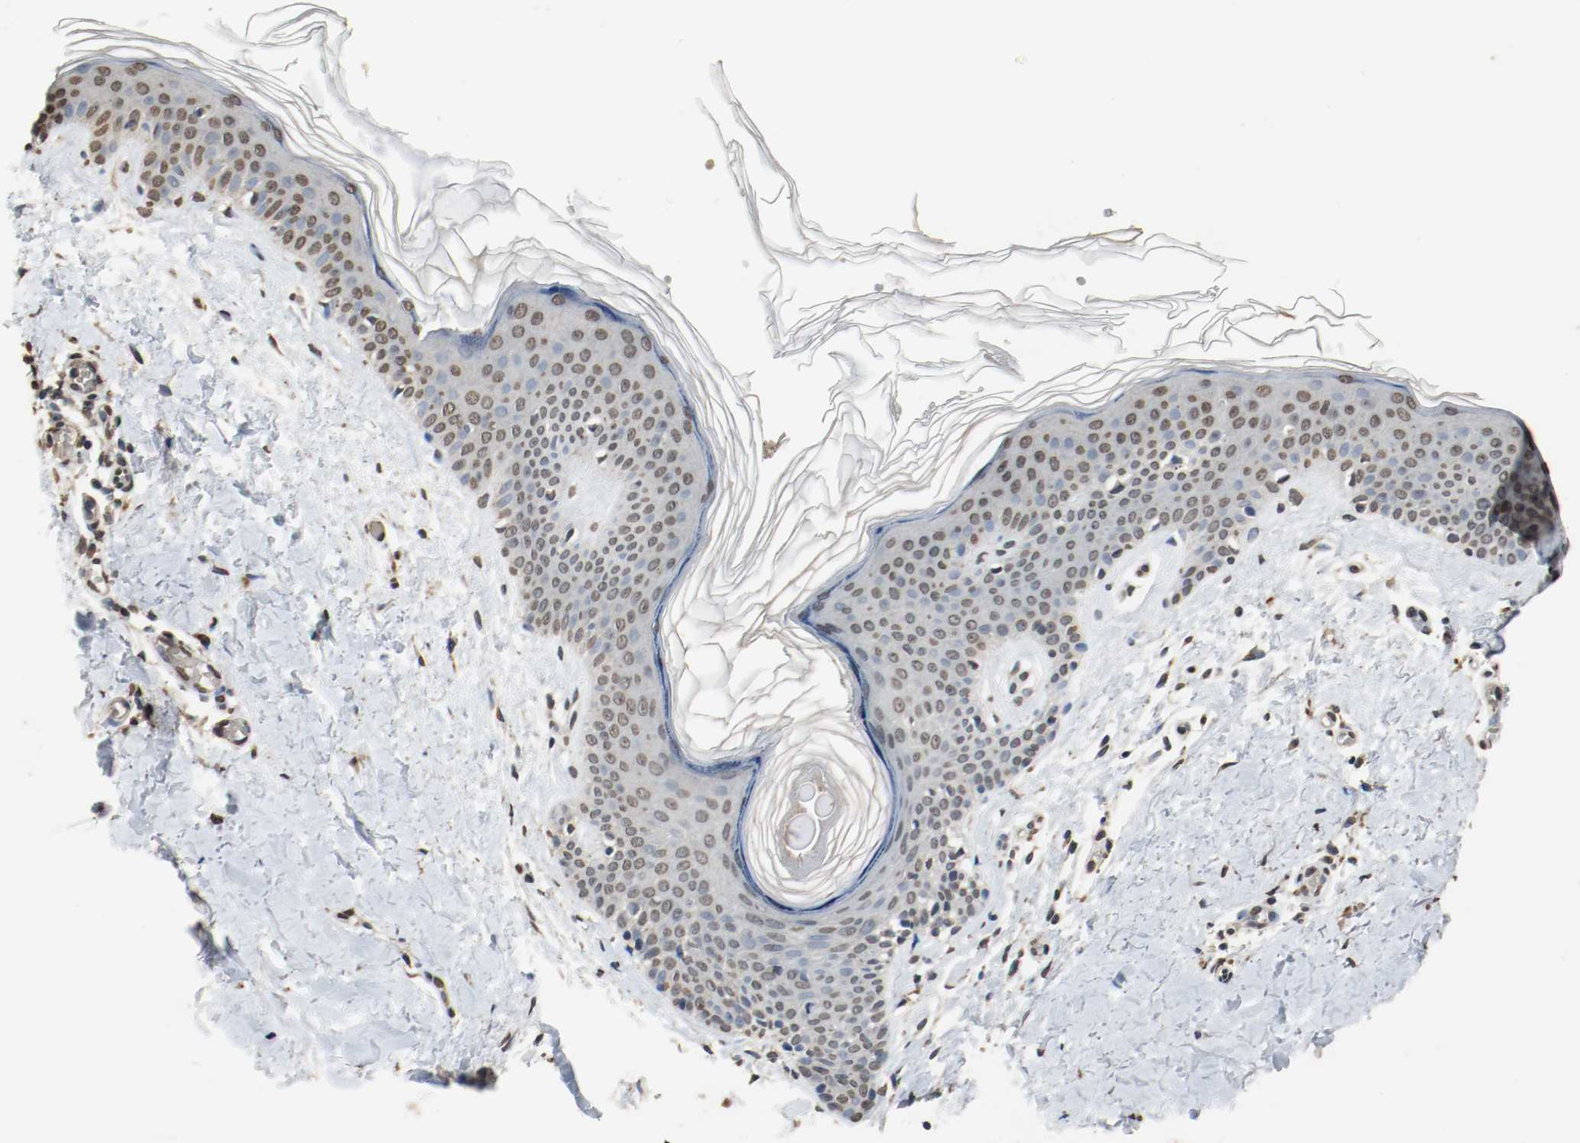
{"staining": {"intensity": "moderate", "quantity": ">75%", "location": "nuclear"}, "tissue": "skin", "cell_type": "Fibroblasts", "image_type": "normal", "snomed": [{"axis": "morphology", "description": "Normal tissue, NOS"}, {"axis": "topography", "description": "Skin"}], "caption": "The immunohistochemical stain shows moderate nuclear positivity in fibroblasts of unremarkable skin. Using DAB (3,3'-diaminobenzidine) (brown) and hematoxylin (blue) stains, captured at high magnification using brightfield microscopy.", "gene": "RTN4", "patient": {"sex": "female", "age": 56}}